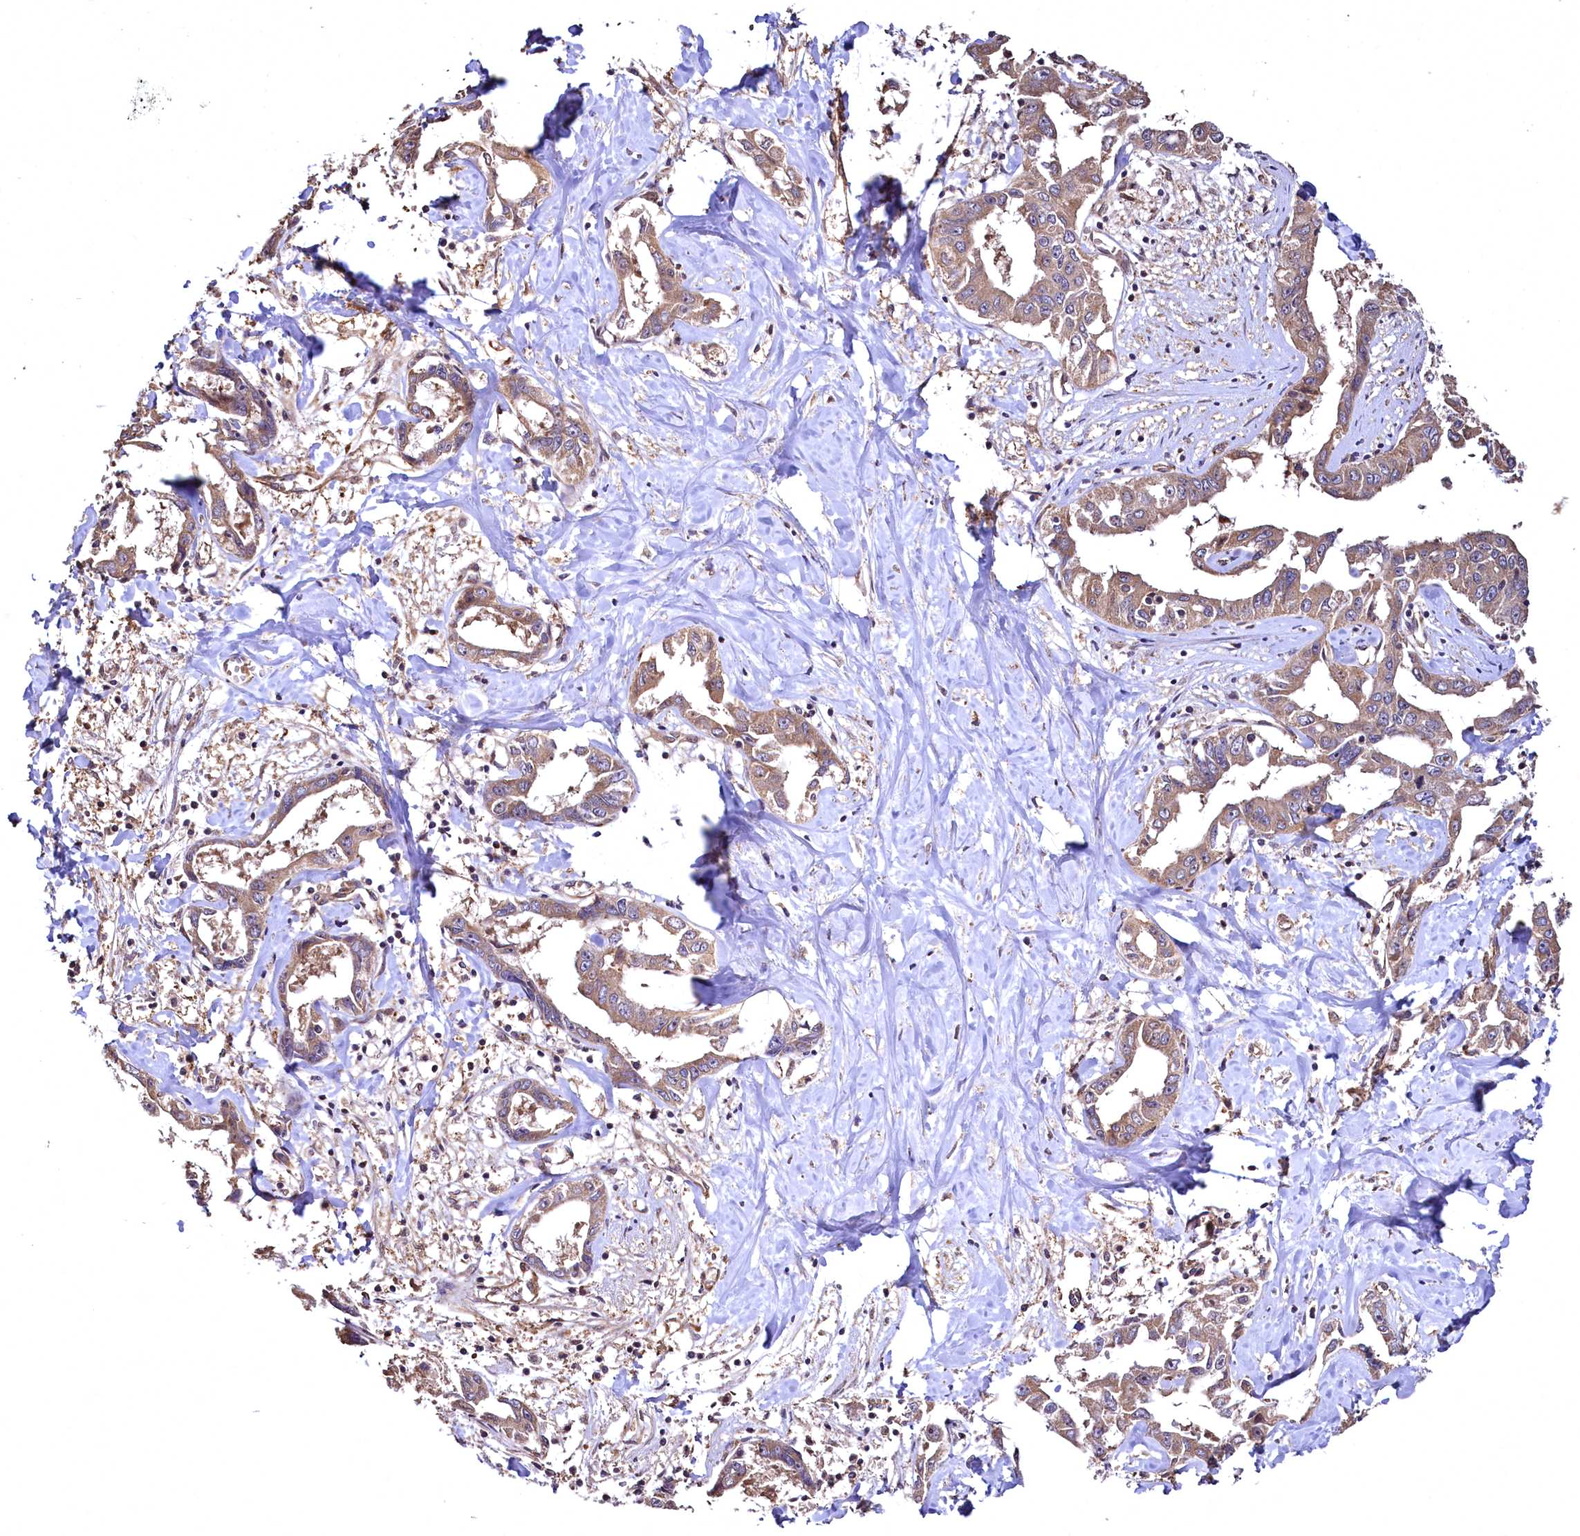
{"staining": {"intensity": "weak", "quantity": ">75%", "location": "cytoplasmic/membranous"}, "tissue": "liver cancer", "cell_type": "Tumor cells", "image_type": "cancer", "snomed": [{"axis": "morphology", "description": "Cholangiocarcinoma"}, {"axis": "topography", "description": "Liver"}], "caption": "There is low levels of weak cytoplasmic/membranous positivity in tumor cells of liver cancer (cholangiocarcinoma), as demonstrated by immunohistochemical staining (brown color).", "gene": "TBCEL", "patient": {"sex": "male", "age": 59}}